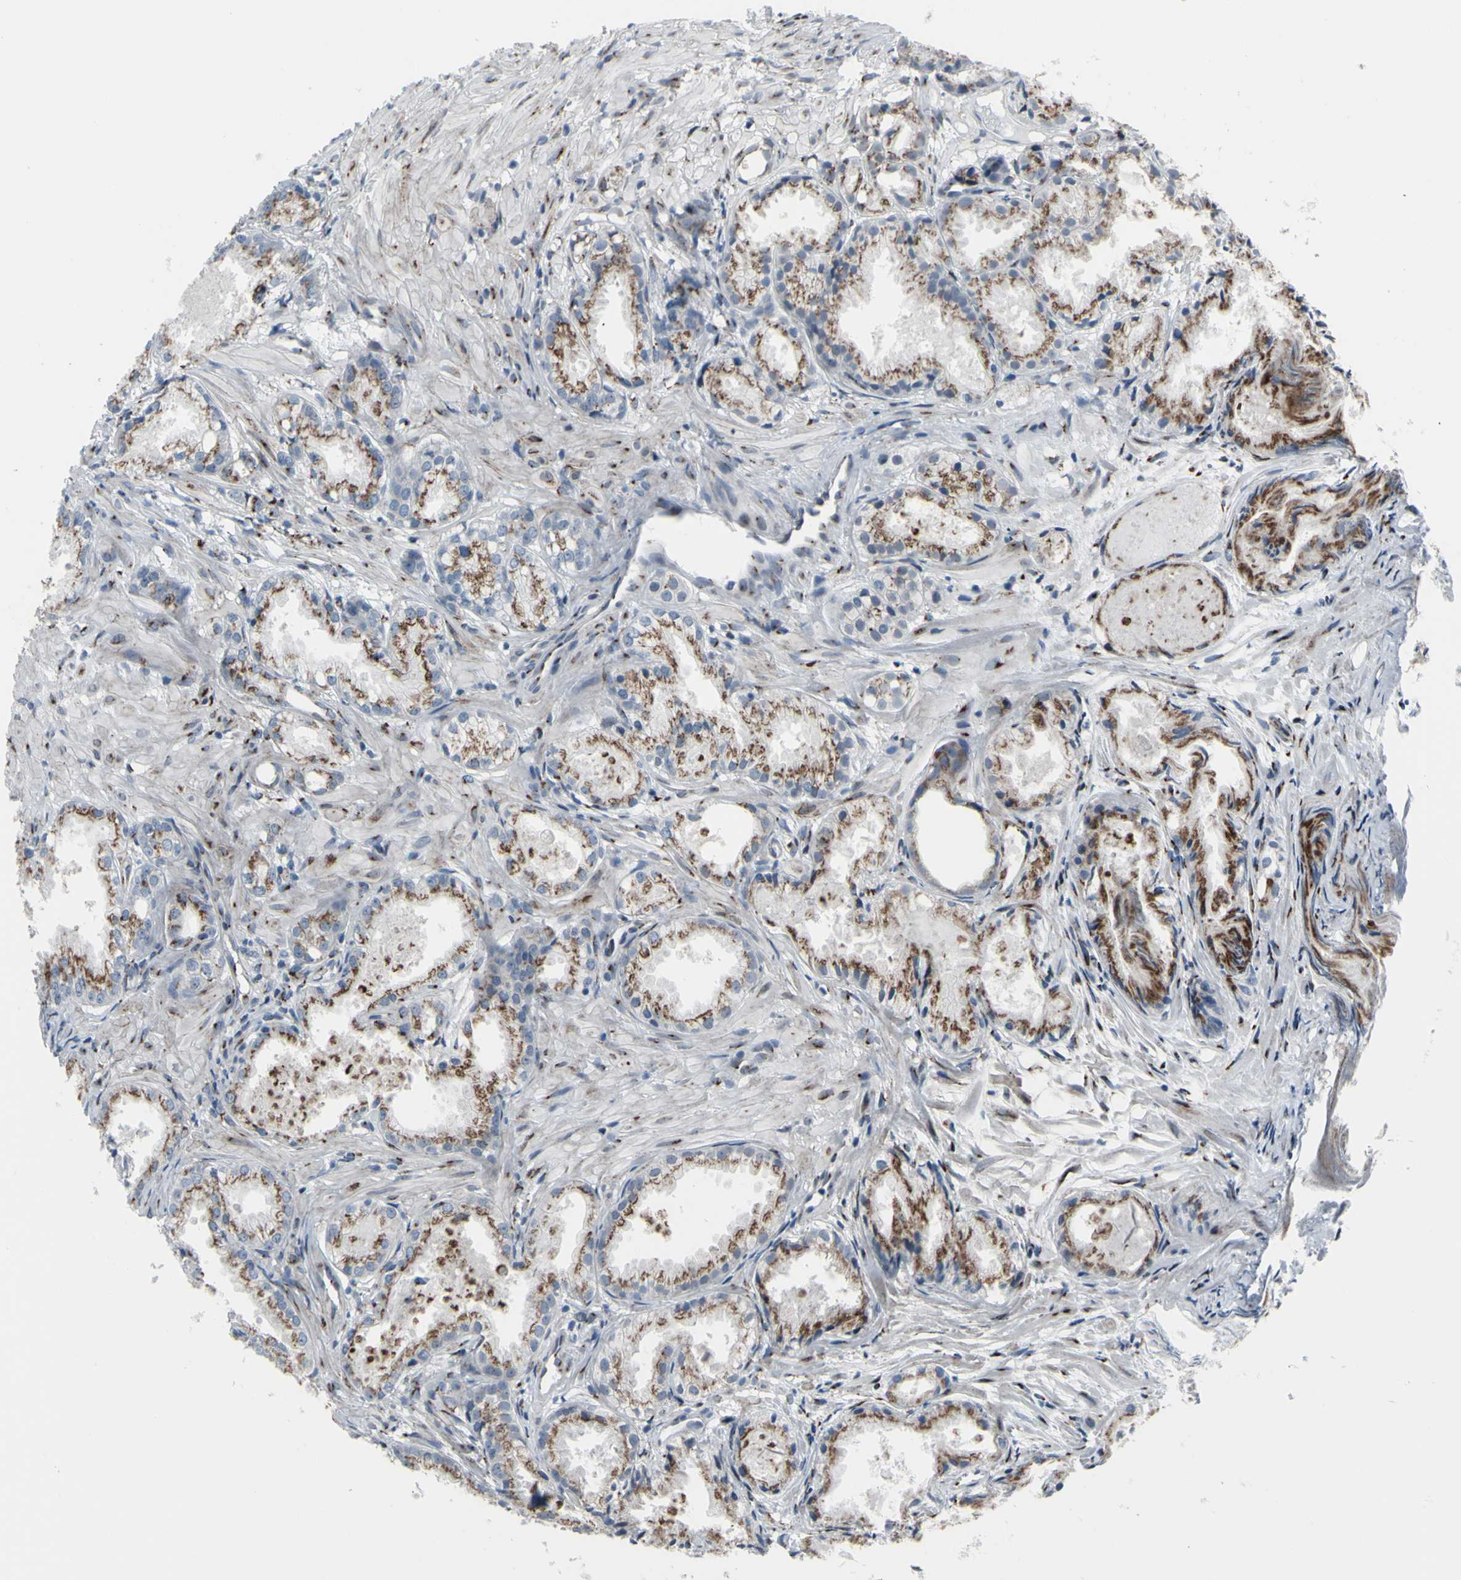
{"staining": {"intensity": "moderate", "quantity": ">75%", "location": "cytoplasmic/membranous"}, "tissue": "prostate cancer", "cell_type": "Tumor cells", "image_type": "cancer", "snomed": [{"axis": "morphology", "description": "Adenocarcinoma, Low grade"}, {"axis": "topography", "description": "Prostate"}], "caption": "Prostate adenocarcinoma (low-grade) stained for a protein reveals moderate cytoplasmic/membranous positivity in tumor cells. Nuclei are stained in blue.", "gene": "GLG1", "patient": {"sex": "male", "age": 72}}